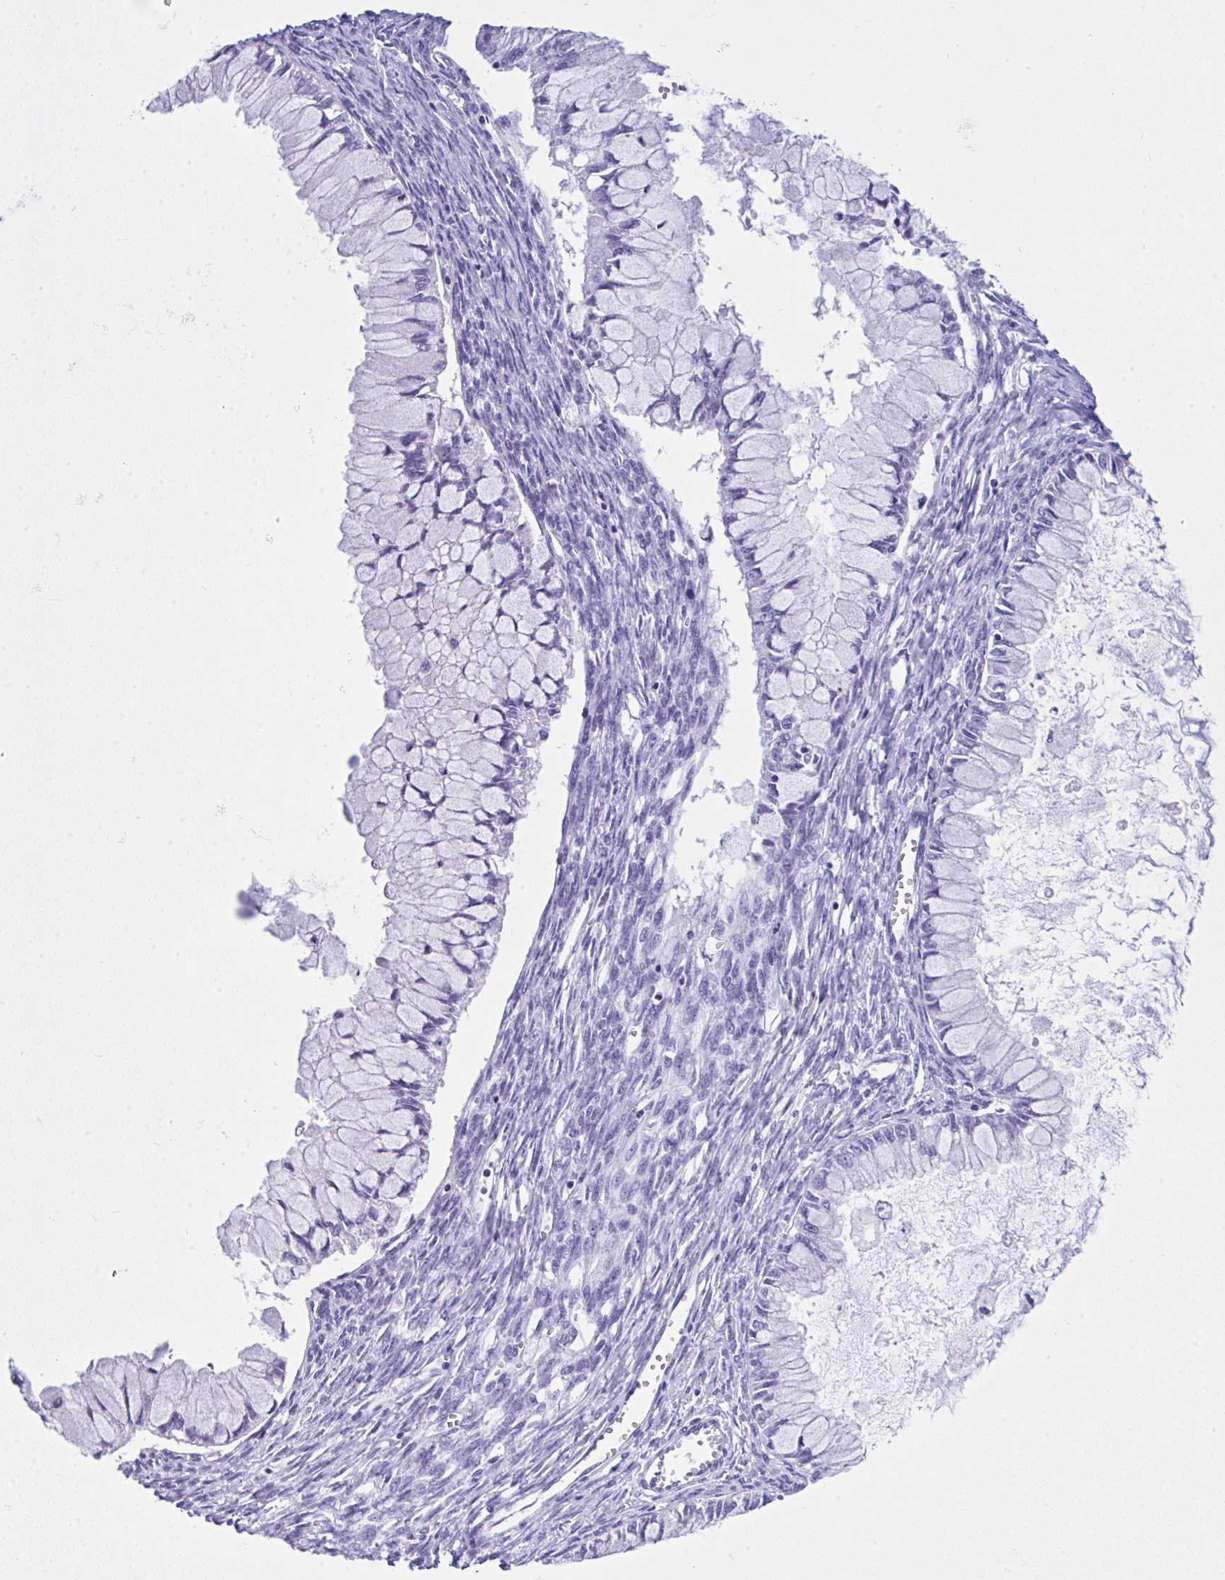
{"staining": {"intensity": "negative", "quantity": "none", "location": "none"}, "tissue": "ovarian cancer", "cell_type": "Tumor cells", "image_type": "cancer", "snomed": [{"axis": "morphology", "description": "Cystadenocarcinoma, mucinous, NOS"}, {"axis": "topography", "description": "Ovary"}], "caption": "Immunohistochemical staining of human ovarian mucinous cystadenocarcinoma exhibits no significant positivity in tumor cells. (DAB (3,3'-diaminobenzidine) immunohistochemistry (IHC) visualized using brightfield microscopy, high magnification).", "gene": "KRT27", "patient": {"sex": "female", "age": 34}}